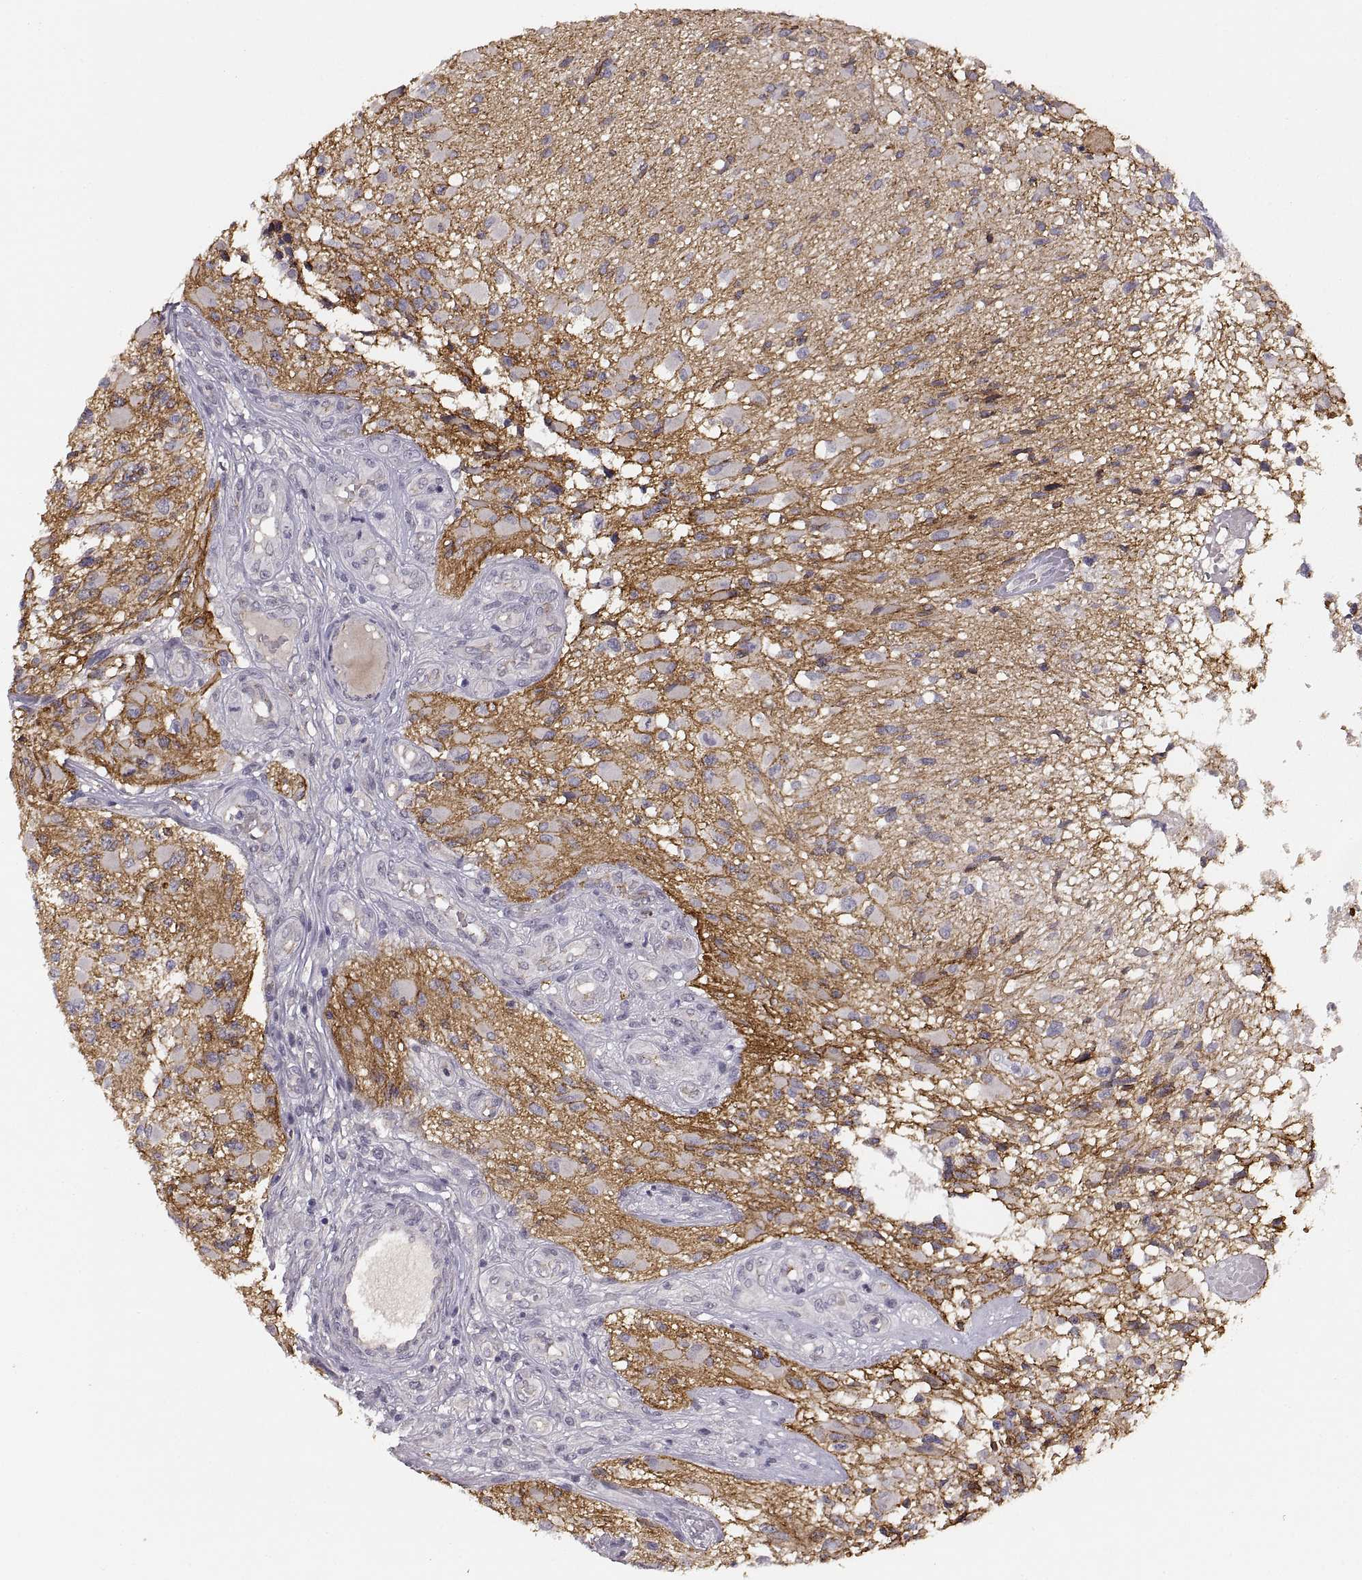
{"staining": {"intensity": "strong", "quantity": ">75%", "location": "cytoplasmic/membranous"}, "tissue": "glioma", "cell_type": "Tumor cells", "image_type": "cancer", "snomed": [{"axis": "morphology", "description": "Glioma, malignant, High grade"}, {"axis": "topography", "description": "Brain"}], "caption": "Human glioma stained with a protein marker displays strong staining in tumor cells.", "gene": "CDH2", "patient": {"sex": "female", "age": 63}}